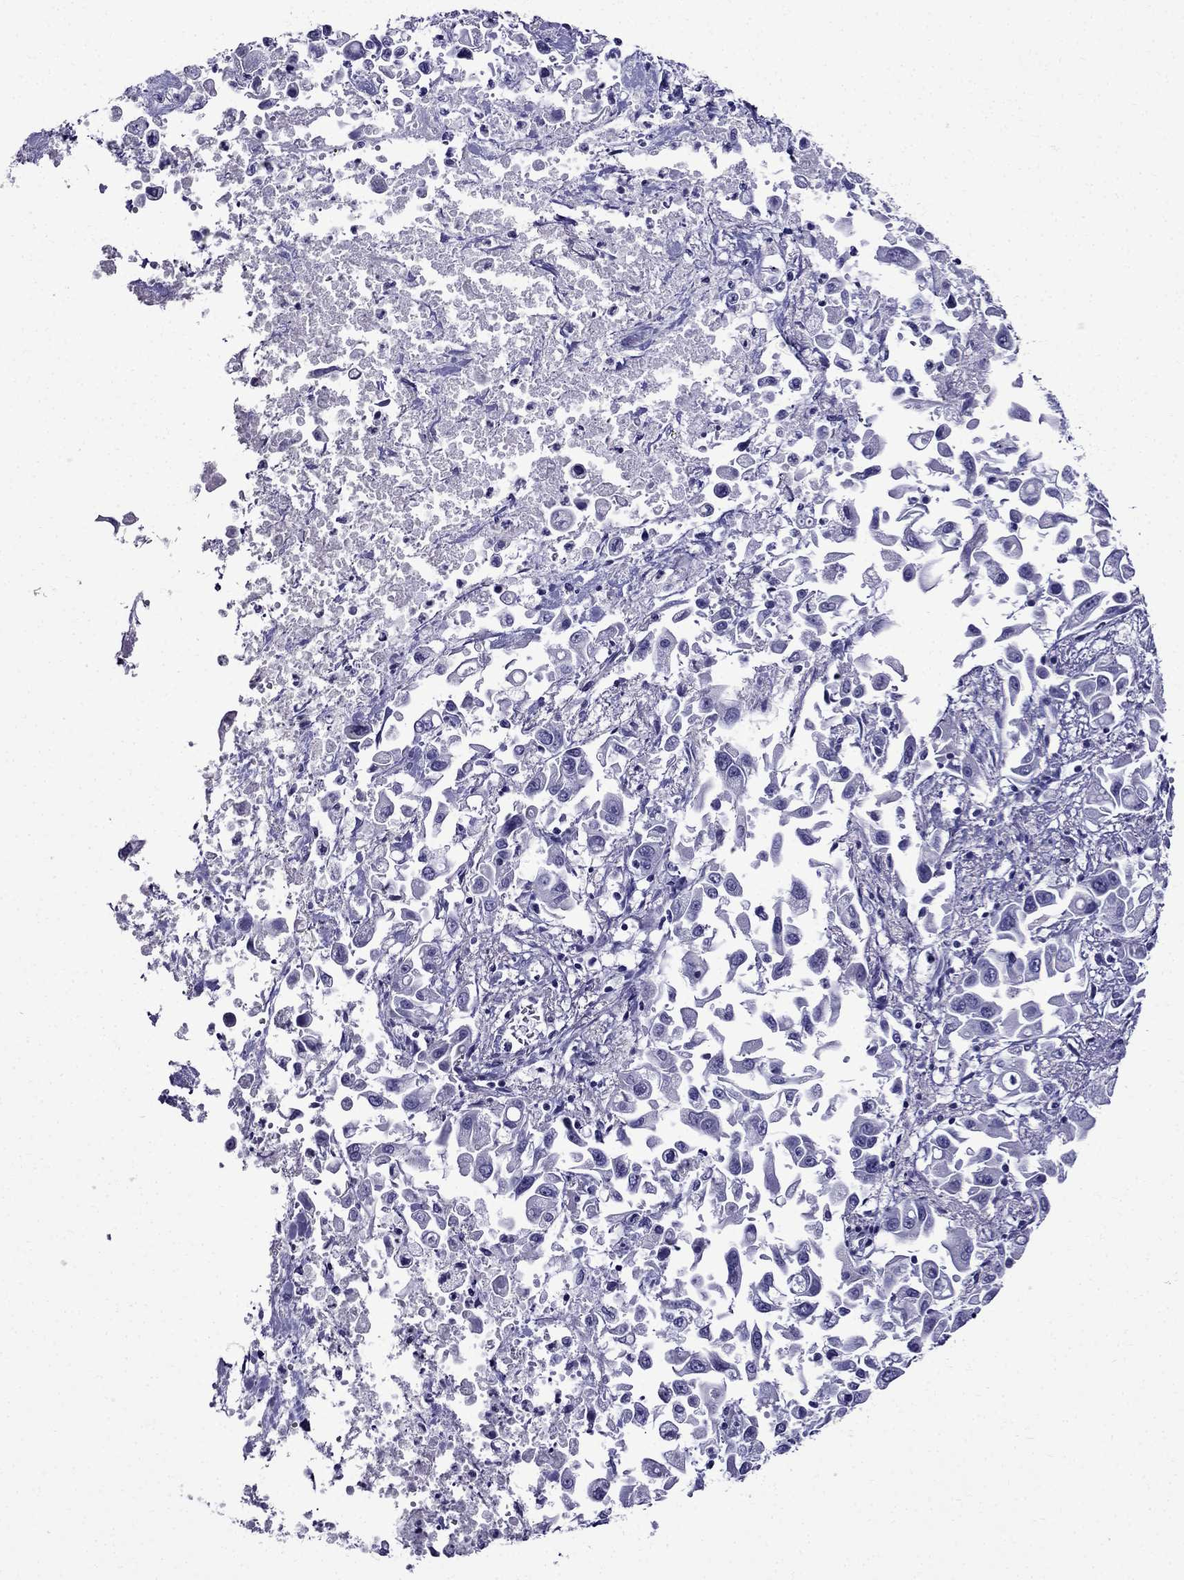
{"staining": {"intensity": "negative", "quantity": "none", "location": "none"}, "tissue": "pancreatic cancer", "cell_type": "Tumor cells", "image_type": "cancer", "snomed": [{"axis": "morphology", "description": "Adenocarcinoma, NOS"}, {"axis": "topography", "description": "Pancreas"}], "caption": "The immunohistochemistry image has no significant expression in tumor cells of pancreatic cancer (adenocarcinoma) tissue.", "gene": "ERC2", "patient": {"sex": "female", "age": 83}}